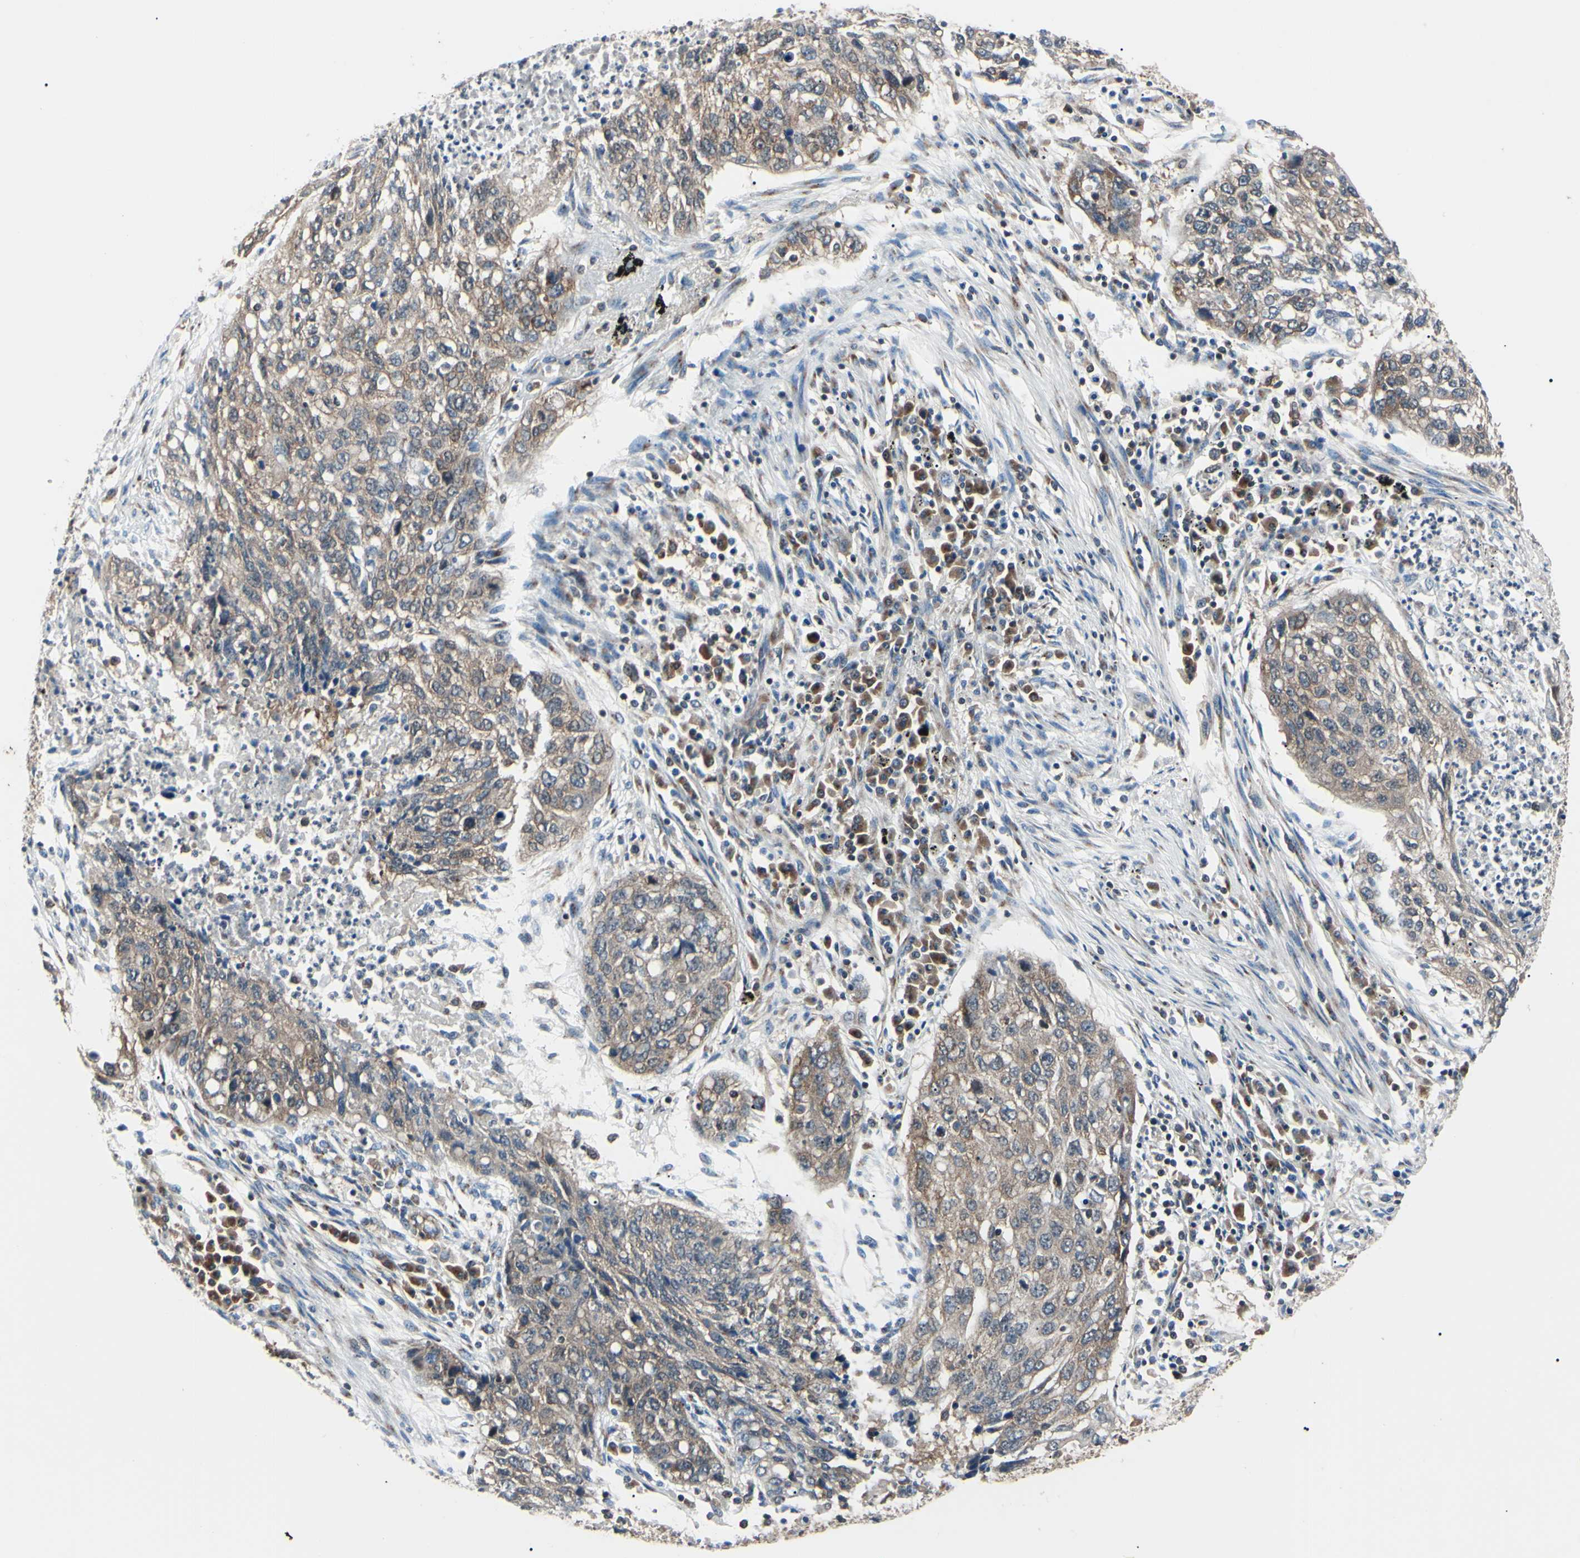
{"staining": {"intensity": "moderate", "quantity": "25%-75%", "location": "cytoplasmic/membranous"}, "tissue": "lung cancer", "cell_type": "Tumor cells", "image_type": "cancer", "snomed": [{"axis": "morphology", "description": "Squamous cell carcinoma, NOS"}, {"axis": "topography", "description": "Lung"}], "caption": "Protein positivity by IHC exhibits moderate cytoplasmic/membranous staining in approximately 25%-75% of tumor cells in lung cancer.", "gene": "MAPRE1", "patient": {"sex": "female", "age": 63}}